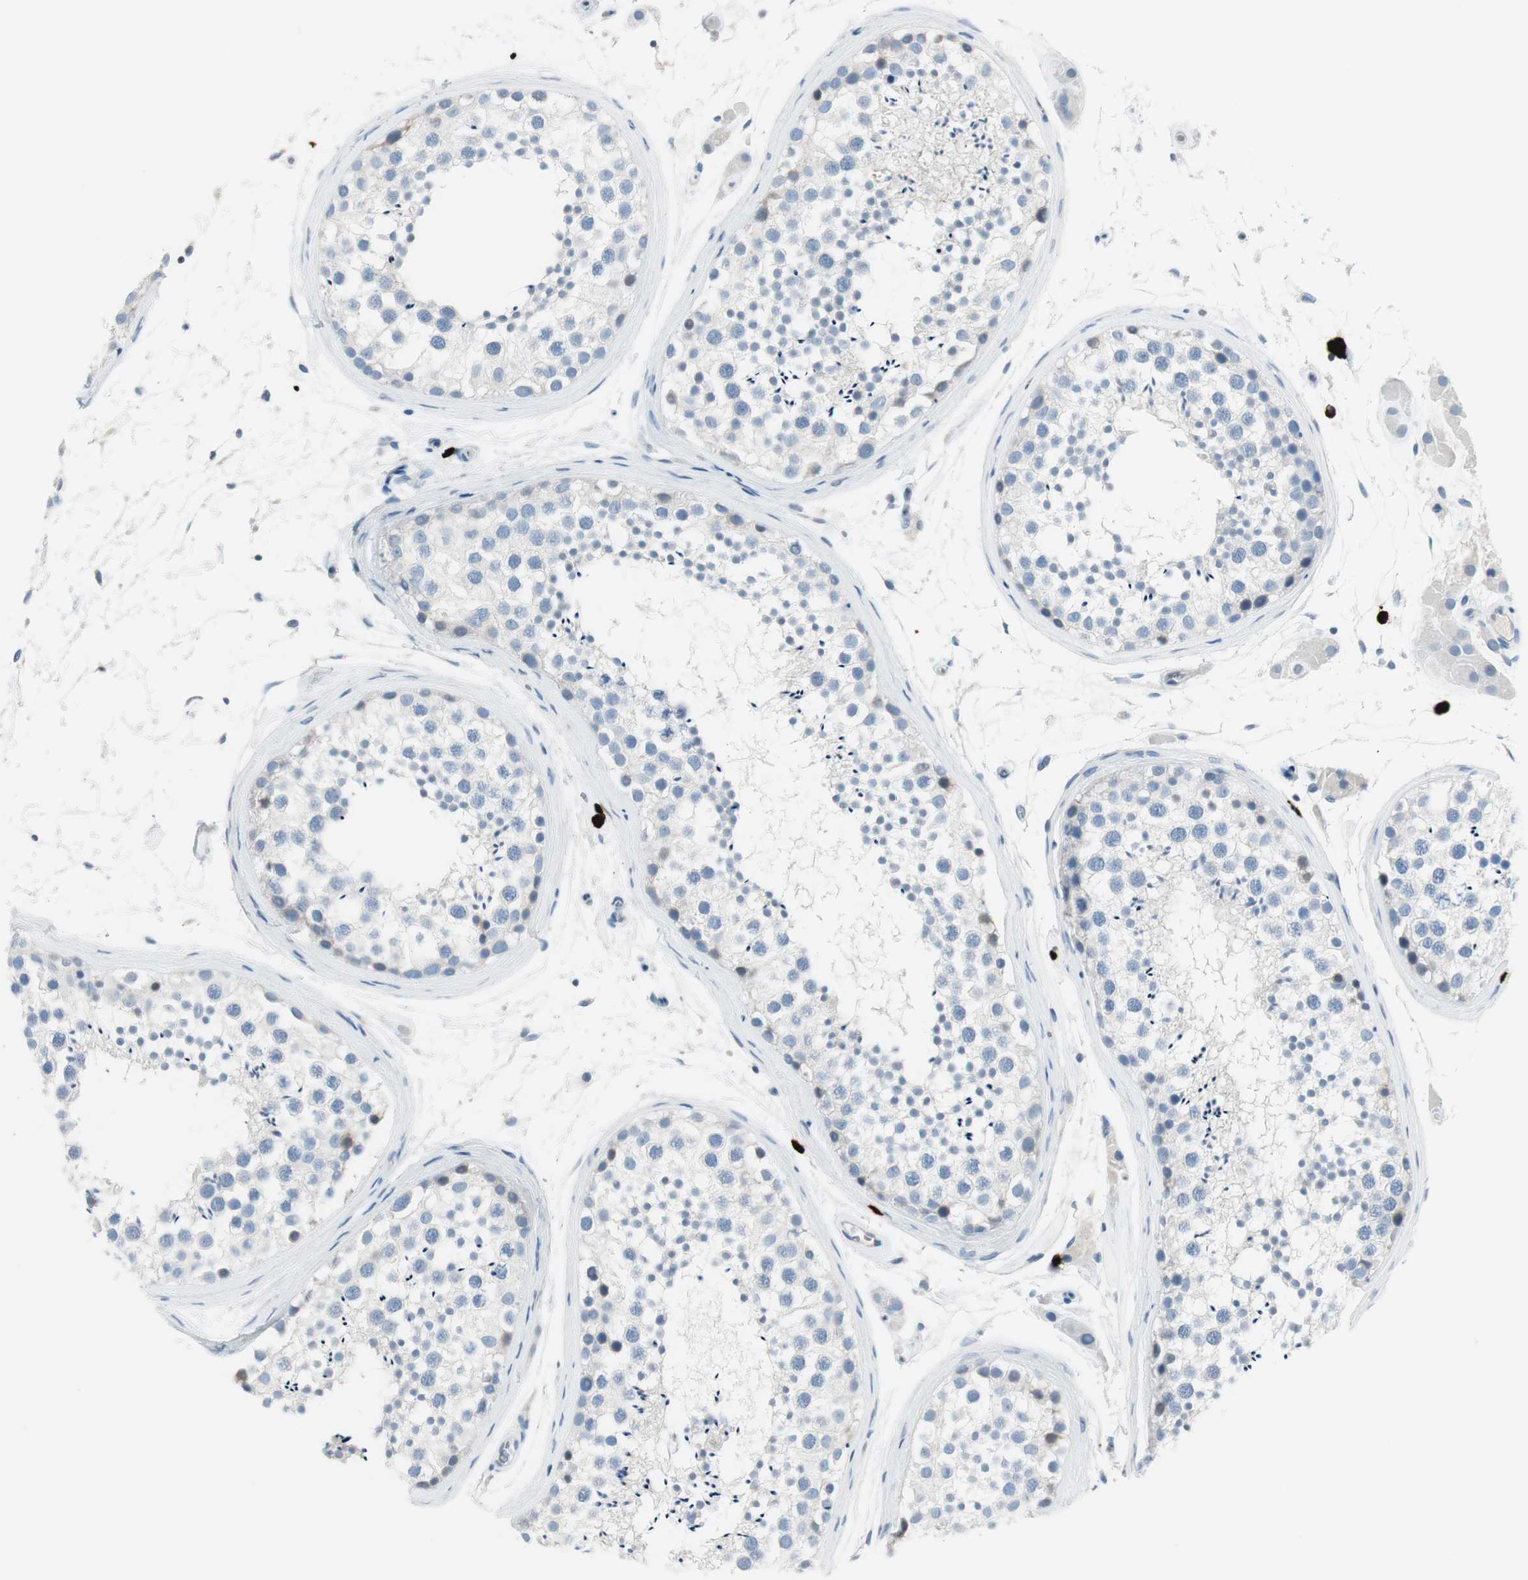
{"staining": {"intensity": "weak", "quantity": "<25%", "location": "cytoplasmic/membranous"}, "tissue": "testis", "cell_type": "Cells in seminiferous ducts", "image_type": "normal", "snomed": [{"axis": "morphology", "description": "Normal tissue, NOS"}, {"axis": "topography", "description": "Testis"}], "caption": "The immunohistochemistry (IHC) photomicrograph has no significant expression in cells in seminiferous ducts of testis.", "gene": "DLG4", "patient": {"sex": "male", "age": 46}}